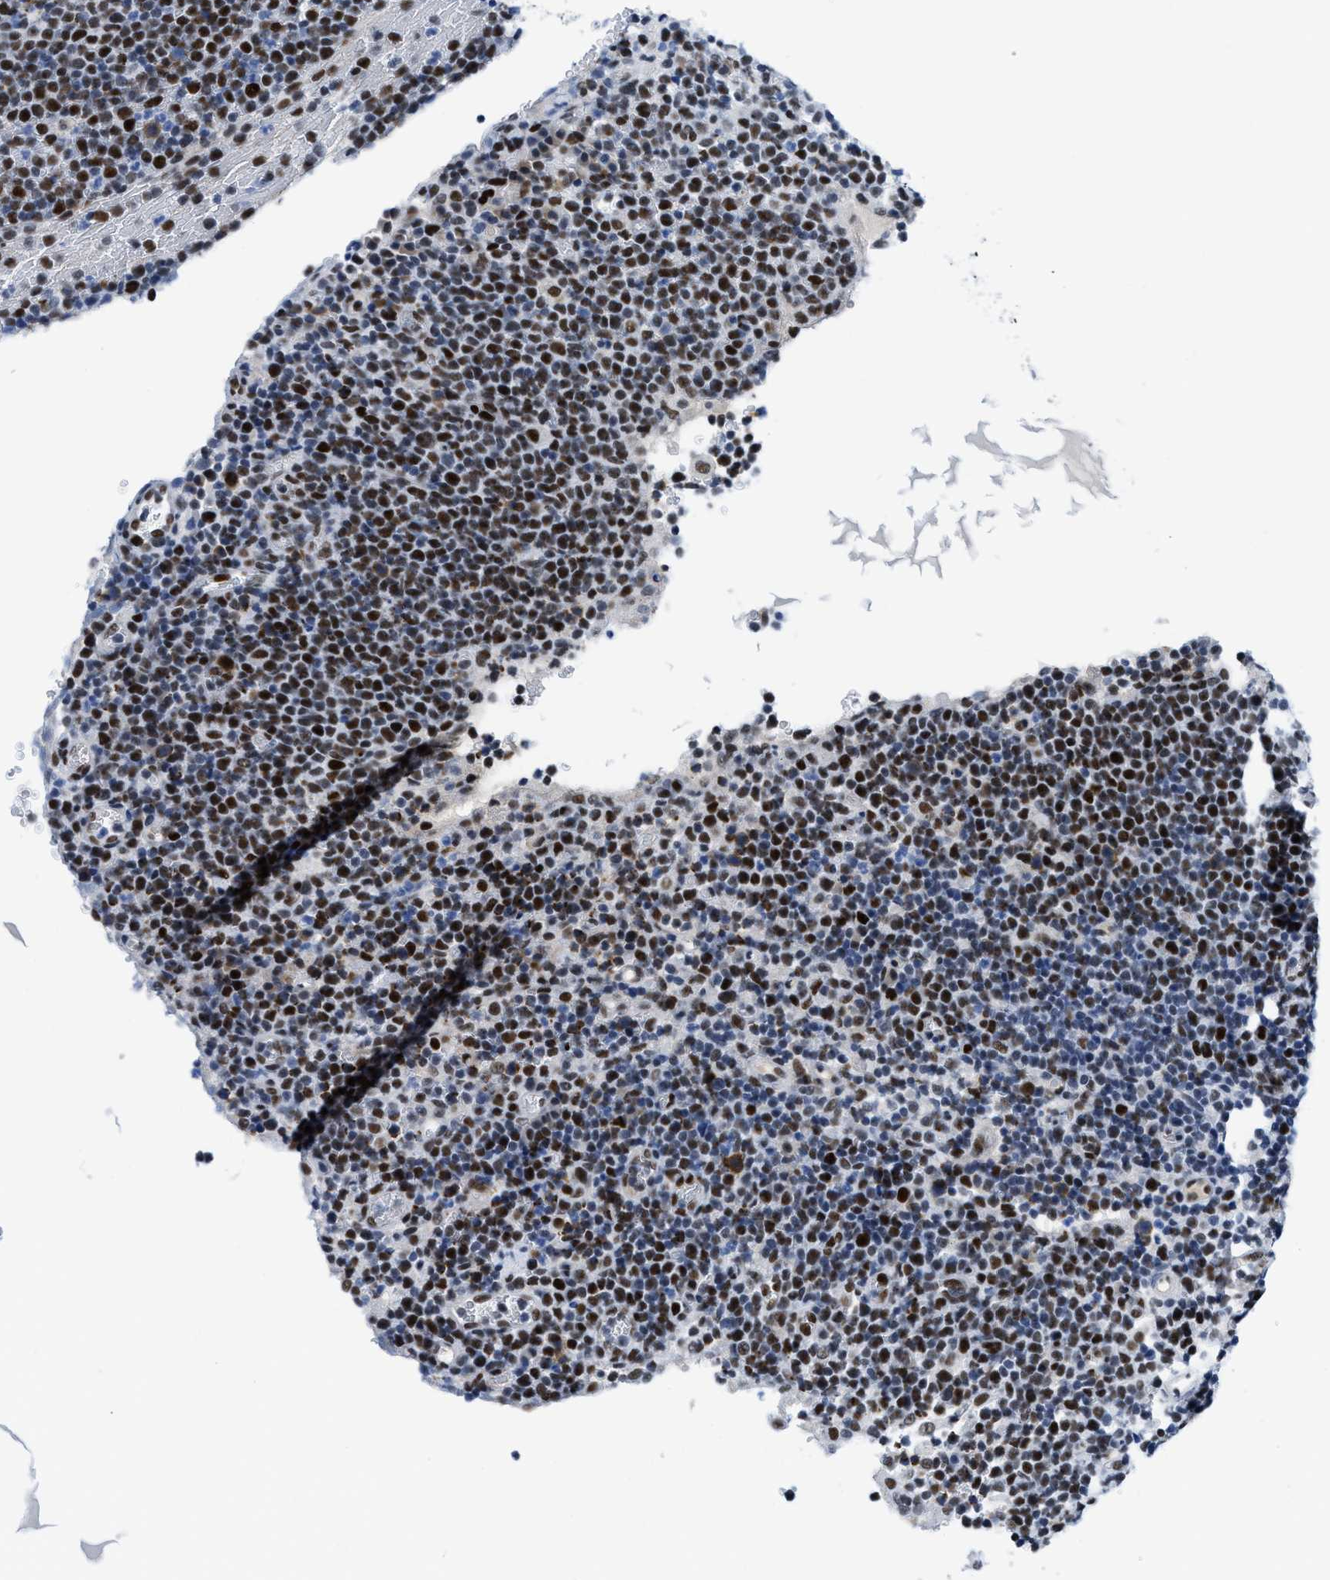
{"staining": {"intensity": "strong", "quantity": ">75%", "location": "nuclear"}, "tissue": "lymphoma", "cell_type": "Tumor cells", "image_type": "cancer", "snomed": [{"axis": "morphology", "description": "Malignant lymphoma, non-Hodgkin's type, High grade"}, {"axis": "topography", "description": "Lymph node"}], "caption": "A brown stain labels strong nuclear expression of a protein in high-grade malignant lymphoma, non-Hodgkin's type tumor cells. Immunohistochemistry (ihc) stains the protein of interest in brown and the nuclei are stained blue.", "gene": "SMARCAD1", "patient": {"sex": "male", "age": 61}}